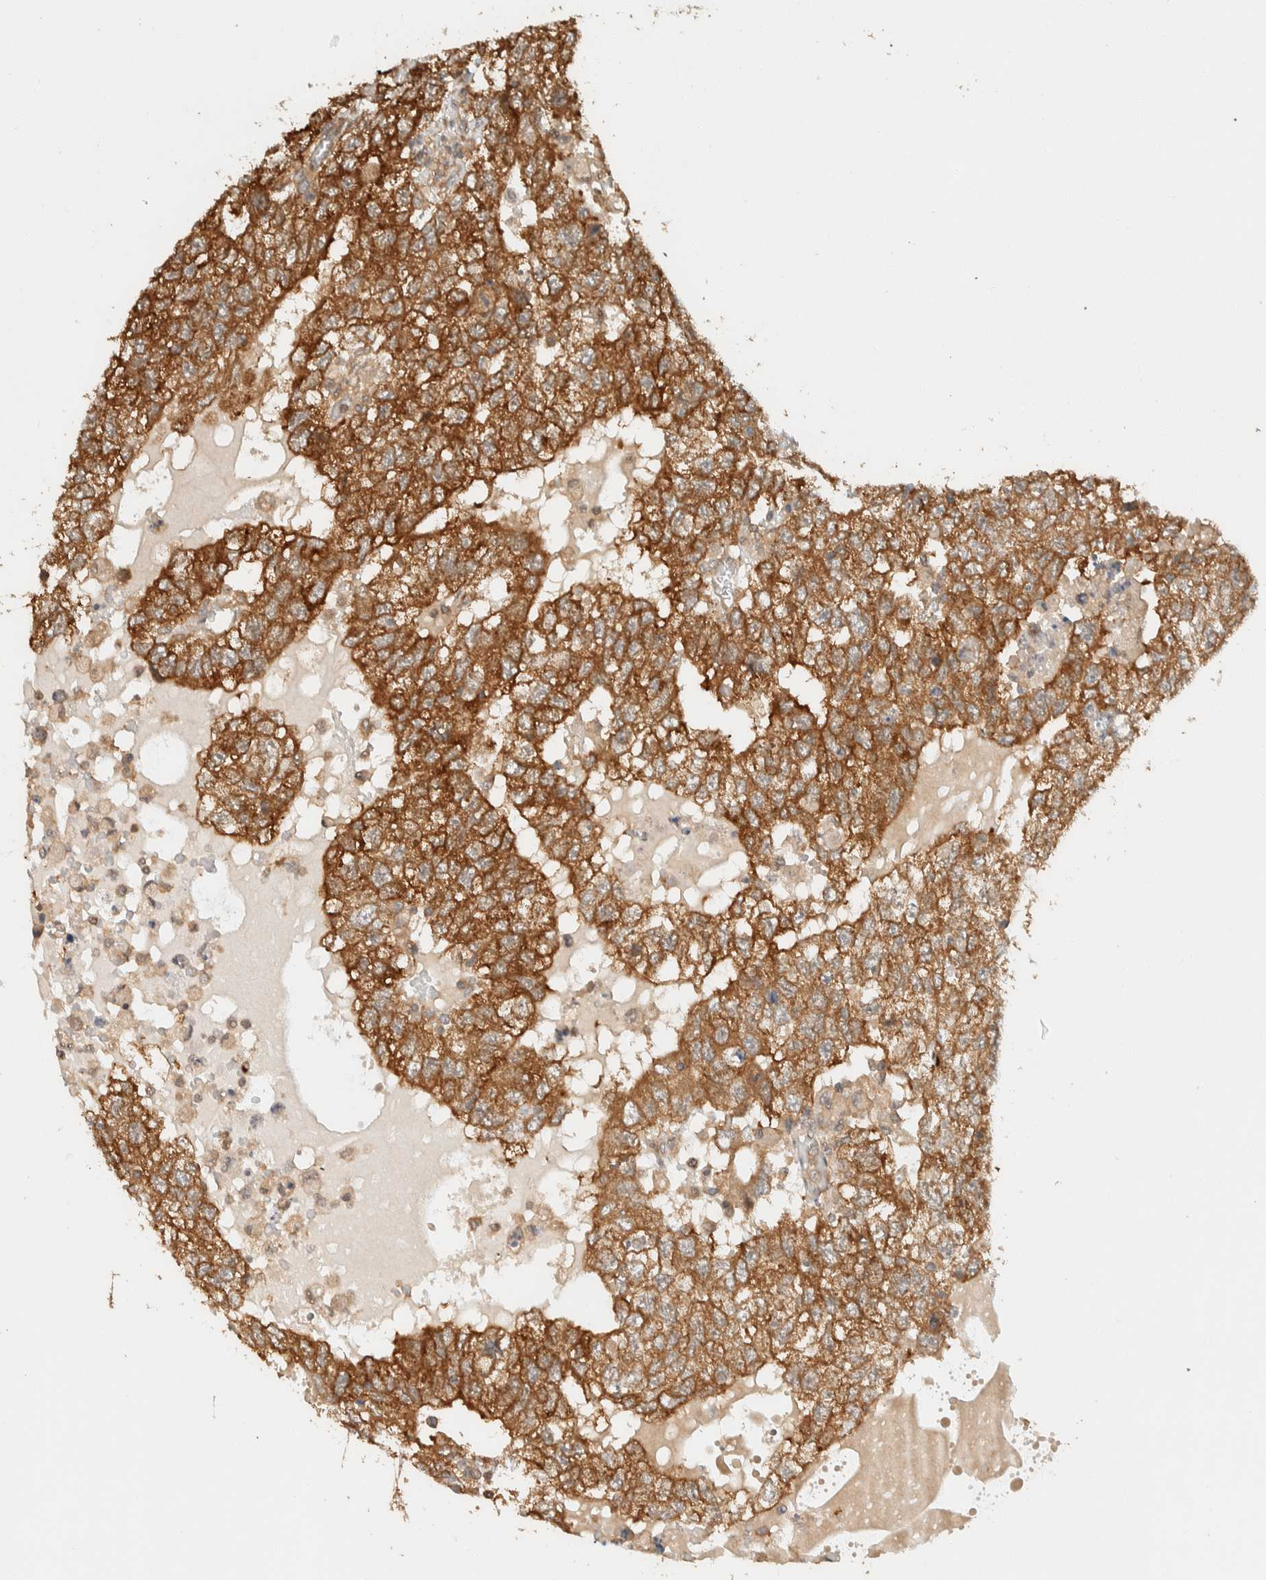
{"staining": {"intensity": "strong", "quantity": ">75%", "location": "cytoplasmic/membranous"}, "tissue": "testis cancer", "cell_type": "Tumor cells", "image_type": "cancer", "snomed": [{"axis": "morphology", "description": "Carcinoma, Embryonal, NOS"}, {"axis": "topography", "description": "Testis"}], "caption": "A brown stain highlights strong cytoplasmic/membranous positivity of a protein in testis cancer tumor cells.", "gene": "ARFGEF1", "patient": {"sex": "male", "age": 36}}